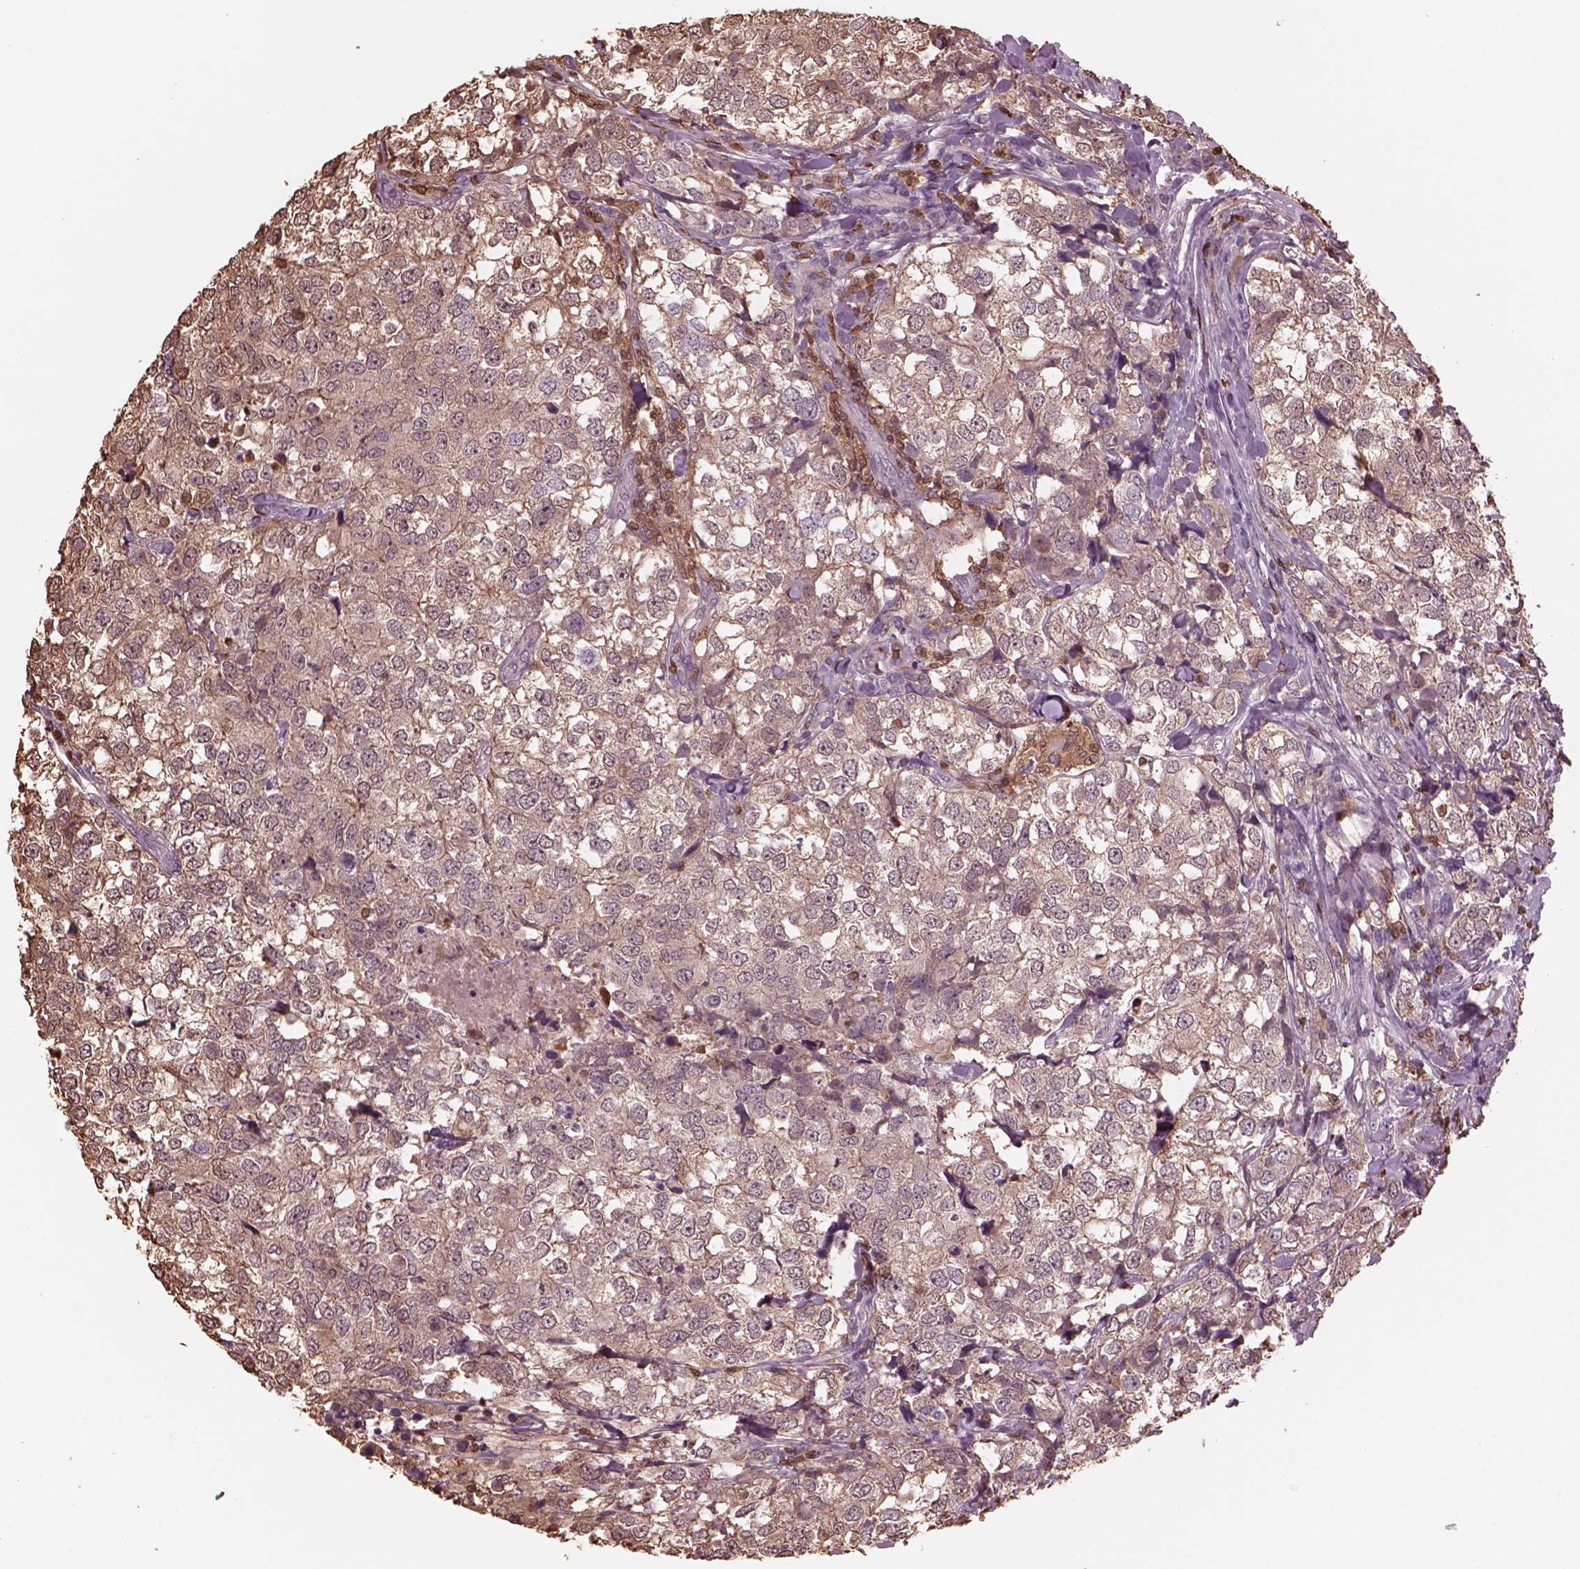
{"staining": {"intensity": "weak", "quantity": ">75%", "location": "cytoplasmic/membranous"}, "tissue": "breast cancer", "cell_type": "Tumor cells", "image_type": "cancer", "snomed": [{"axis": "morphology", "description": "Duct carcinoma"}, {"axis": "topography", "description": "Breast"}], "caption": "Immunohistochemical staining of human breast cancer (invasive ductal carcinoma) demonstrates low levels of weak cytoplasmic/membranous positivity in about >75% of tumor cells. (IHC, brightfield microscopy, high magnification).", "gene": "IL31RA", "patient": {"sex": "female", "age": 30}}